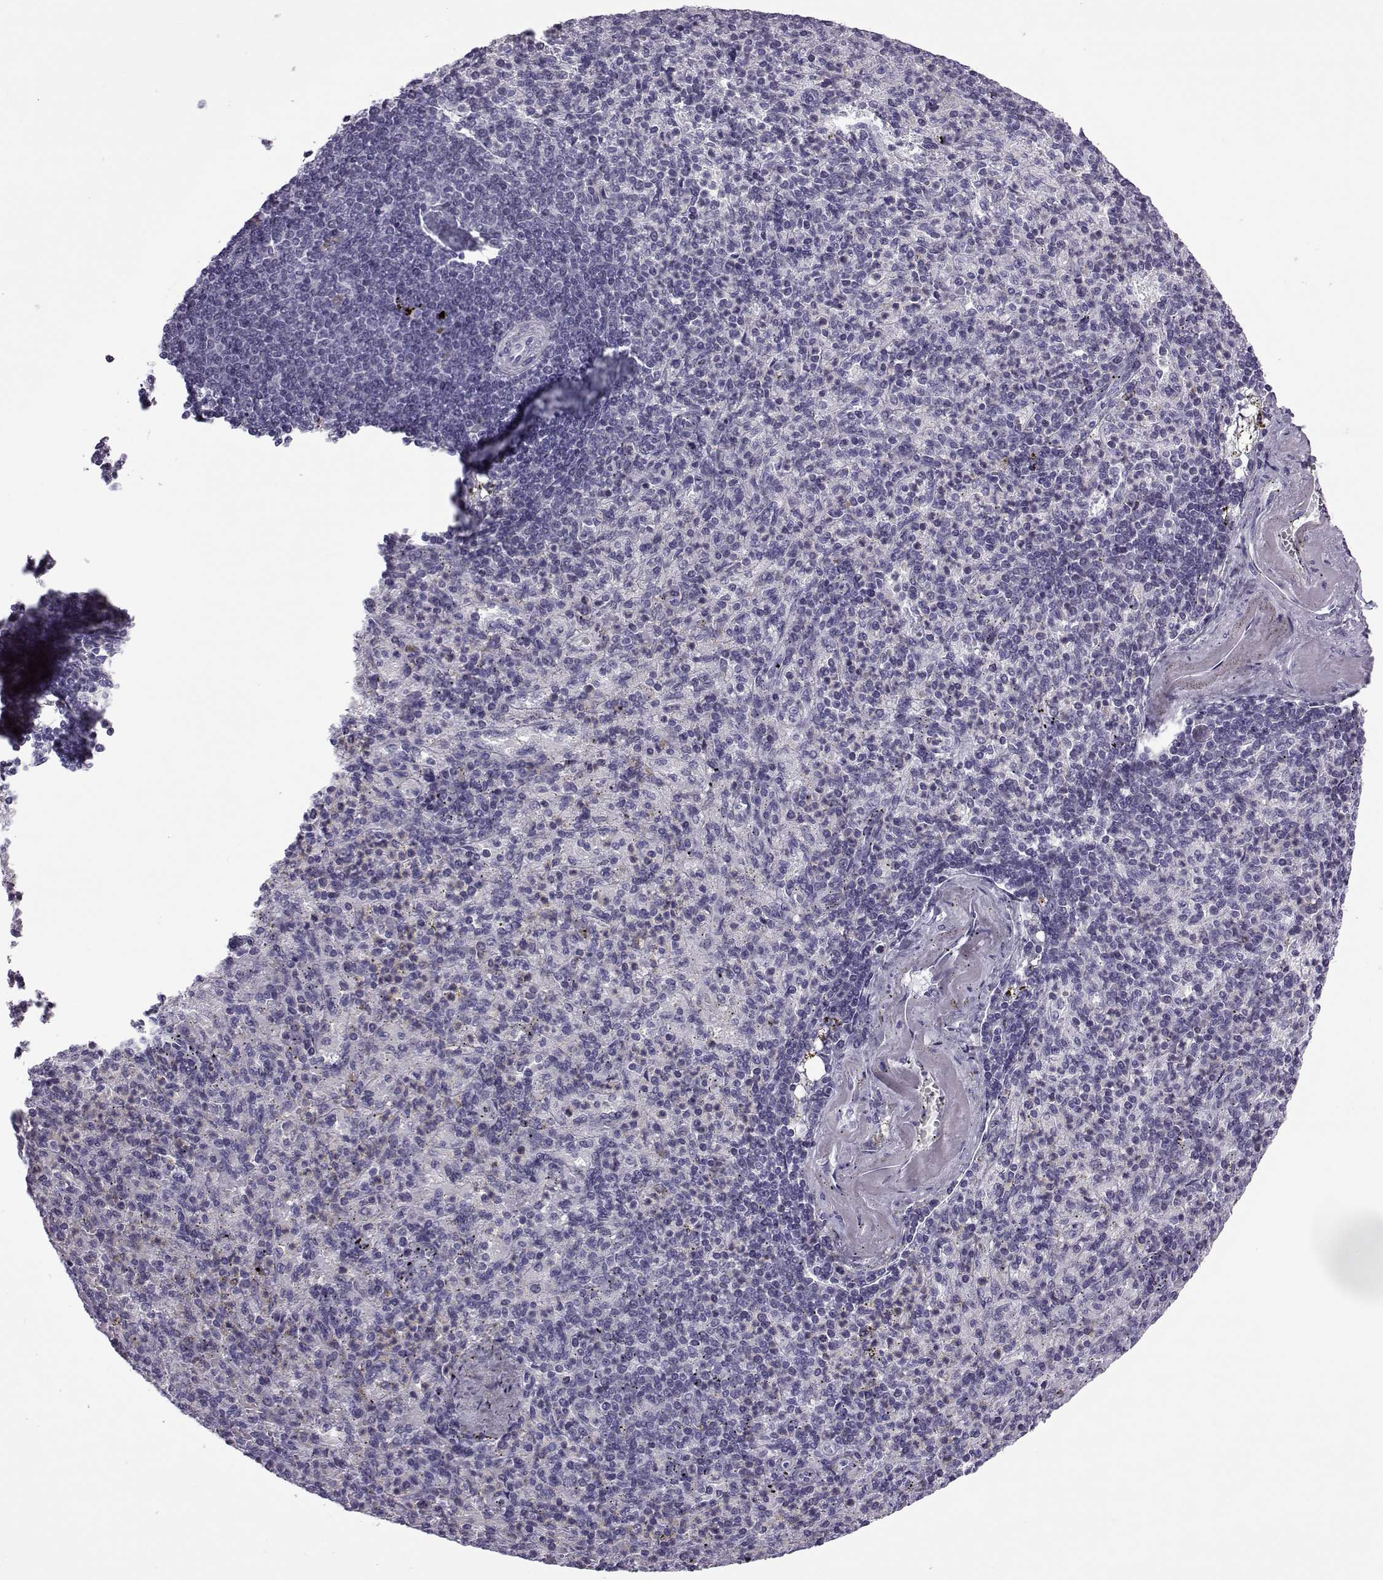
{"staining": {"intensity": "negative", "quantity": "none", "location": "none"}, "tissue": "spleen", "cell_type": "Cells in red pulp", "image_type": "normal", "snomed": [{"axis": "morphology", "description": "Normal tissue, NOS"}, {"axis": "topography", "description": "Spleen"}], "caption": "There is no significant positivity in cells in red pulp of spleen. The staining is performed using DAB brown chromogen with nuclei counter-stained in using hematoxylin.", "gene": "OIP5", "patient": {"sex": "female", "age": 74}}